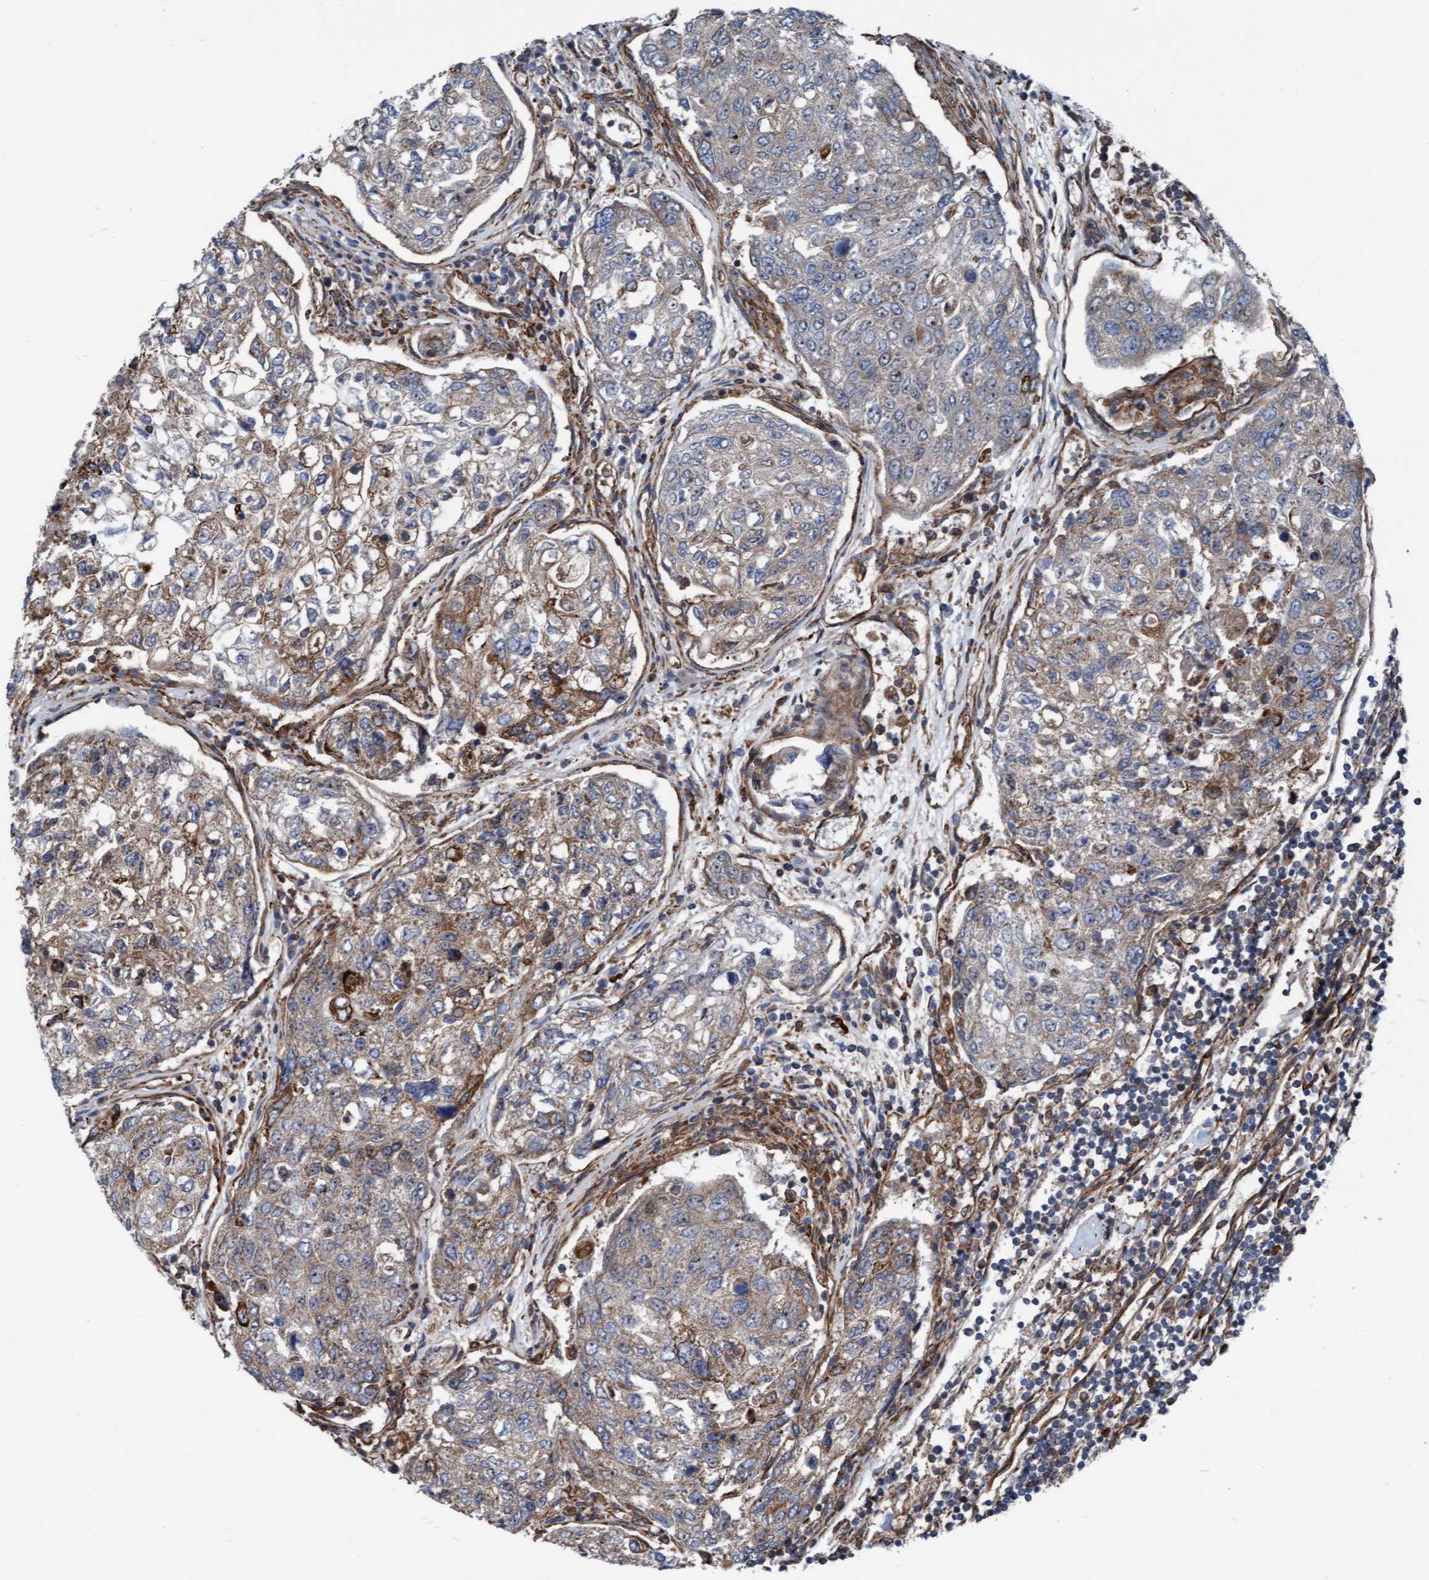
{"staining": {"intensity": "weak", "quantity": "25%-75%", "location": "cytoplasmic/membranous"}, "tissue": "urothelial cancer", "cell_type": "Tumor cells", "image_type": "cancer", "snomed": [{"axis": "morphology", "description": "Urothelial carcinoma, High grade"}, {"axis": "topography", "description": "Lymph node"}, {"axis": "topography", "description": "Urinary bladder"}], "caption": "Tumor cells reveal low levels of weak cytoplasmic/membranous positivity in about 25%-75% of cells in urothelial cancer.", "gene": "RAP1GAP2", "patient": {"sex": "male", "age": 51}}